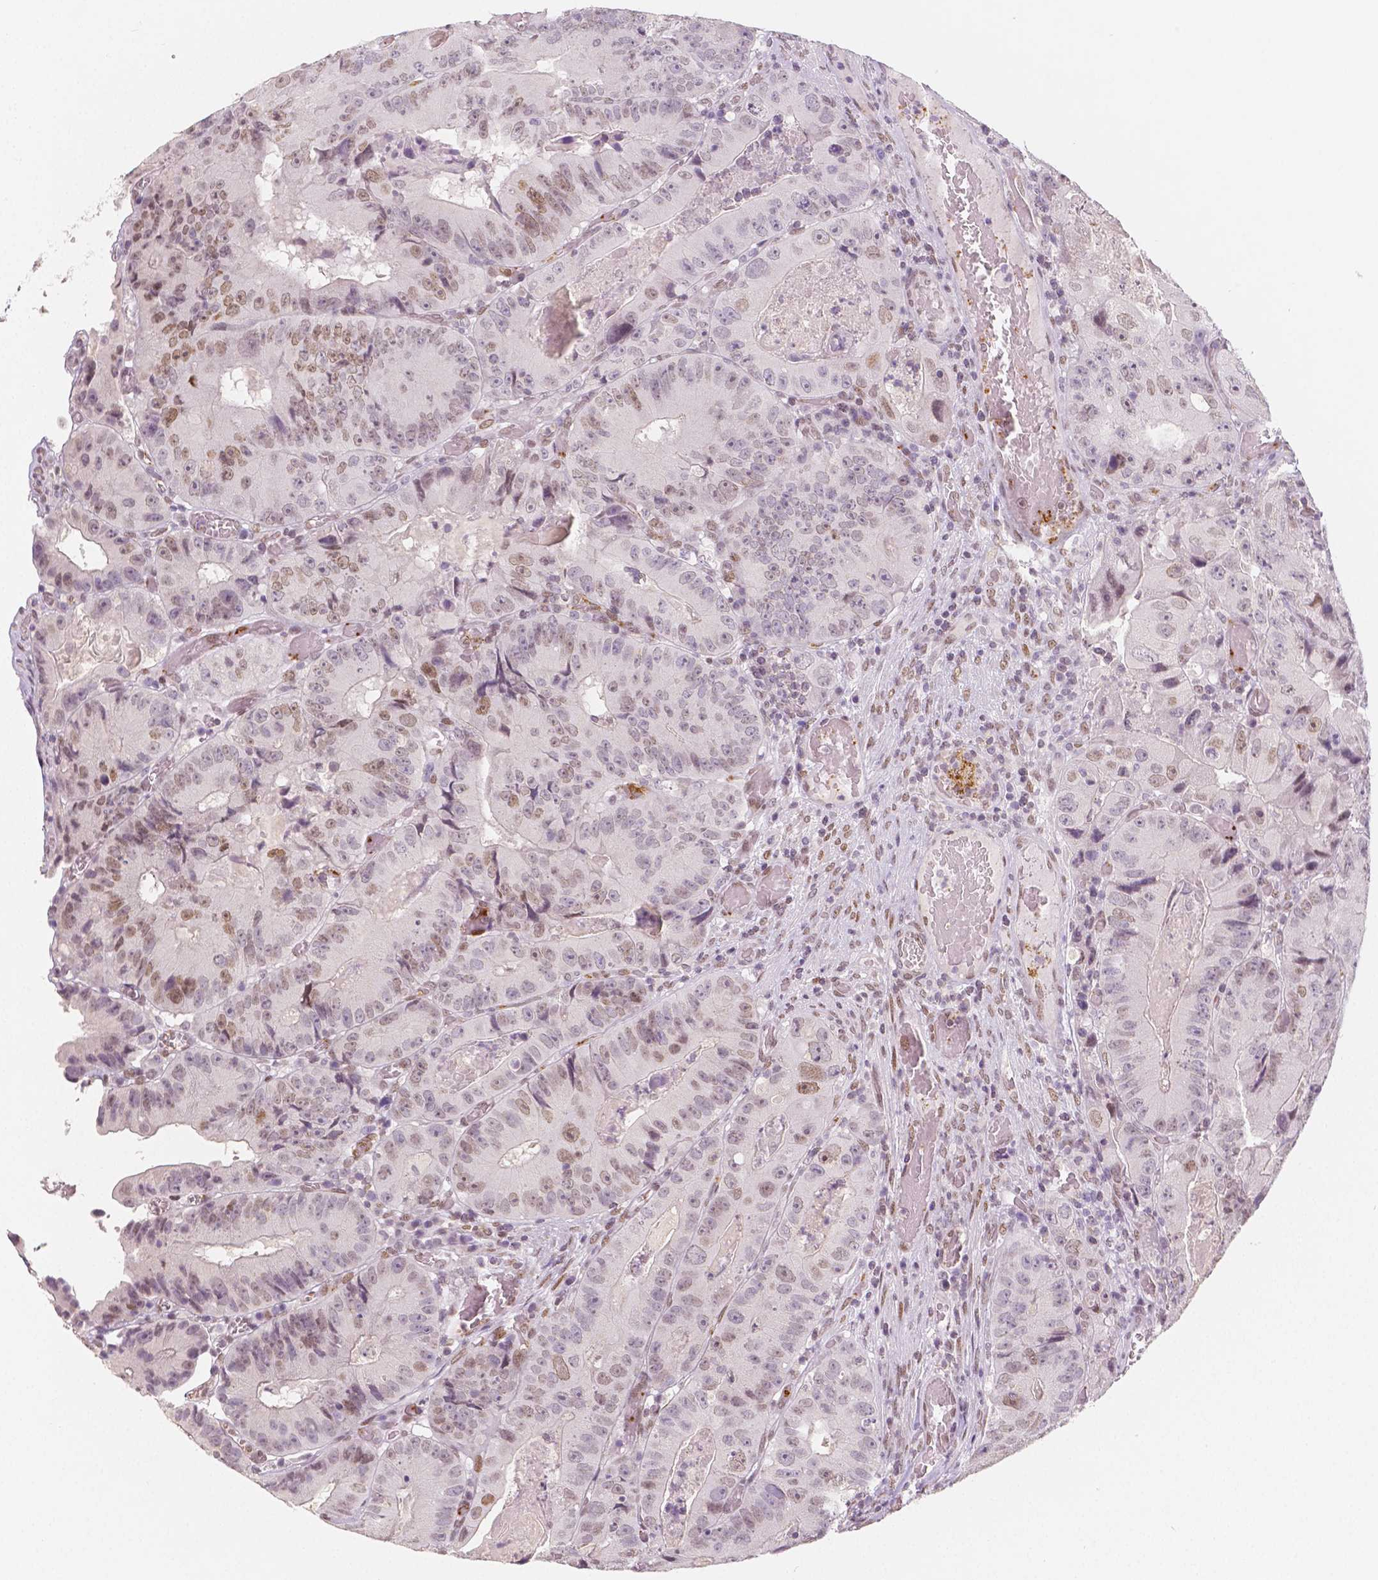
{"staining": {"intensity": "weak", "quantity": "25%-75%", "location": "nuclear"}, "tissue": "colorectal cancer", "cell_type": "Tumor cells", "image_type": "cancer", "snomed": [{"axis": "morphology", "description": "Adenocarcinoma, NOS"}, {"axis": "topography", "description": "Colon"}], "caption": "About 25%-75% of tumor cells in human colorectal adenocarcinoma demonstrate weak nuclear protein positivity as visualized by brown immunohistochemical staining.", "gene": "KDM5B", "patient": {"sex": "female", "age": 86}}